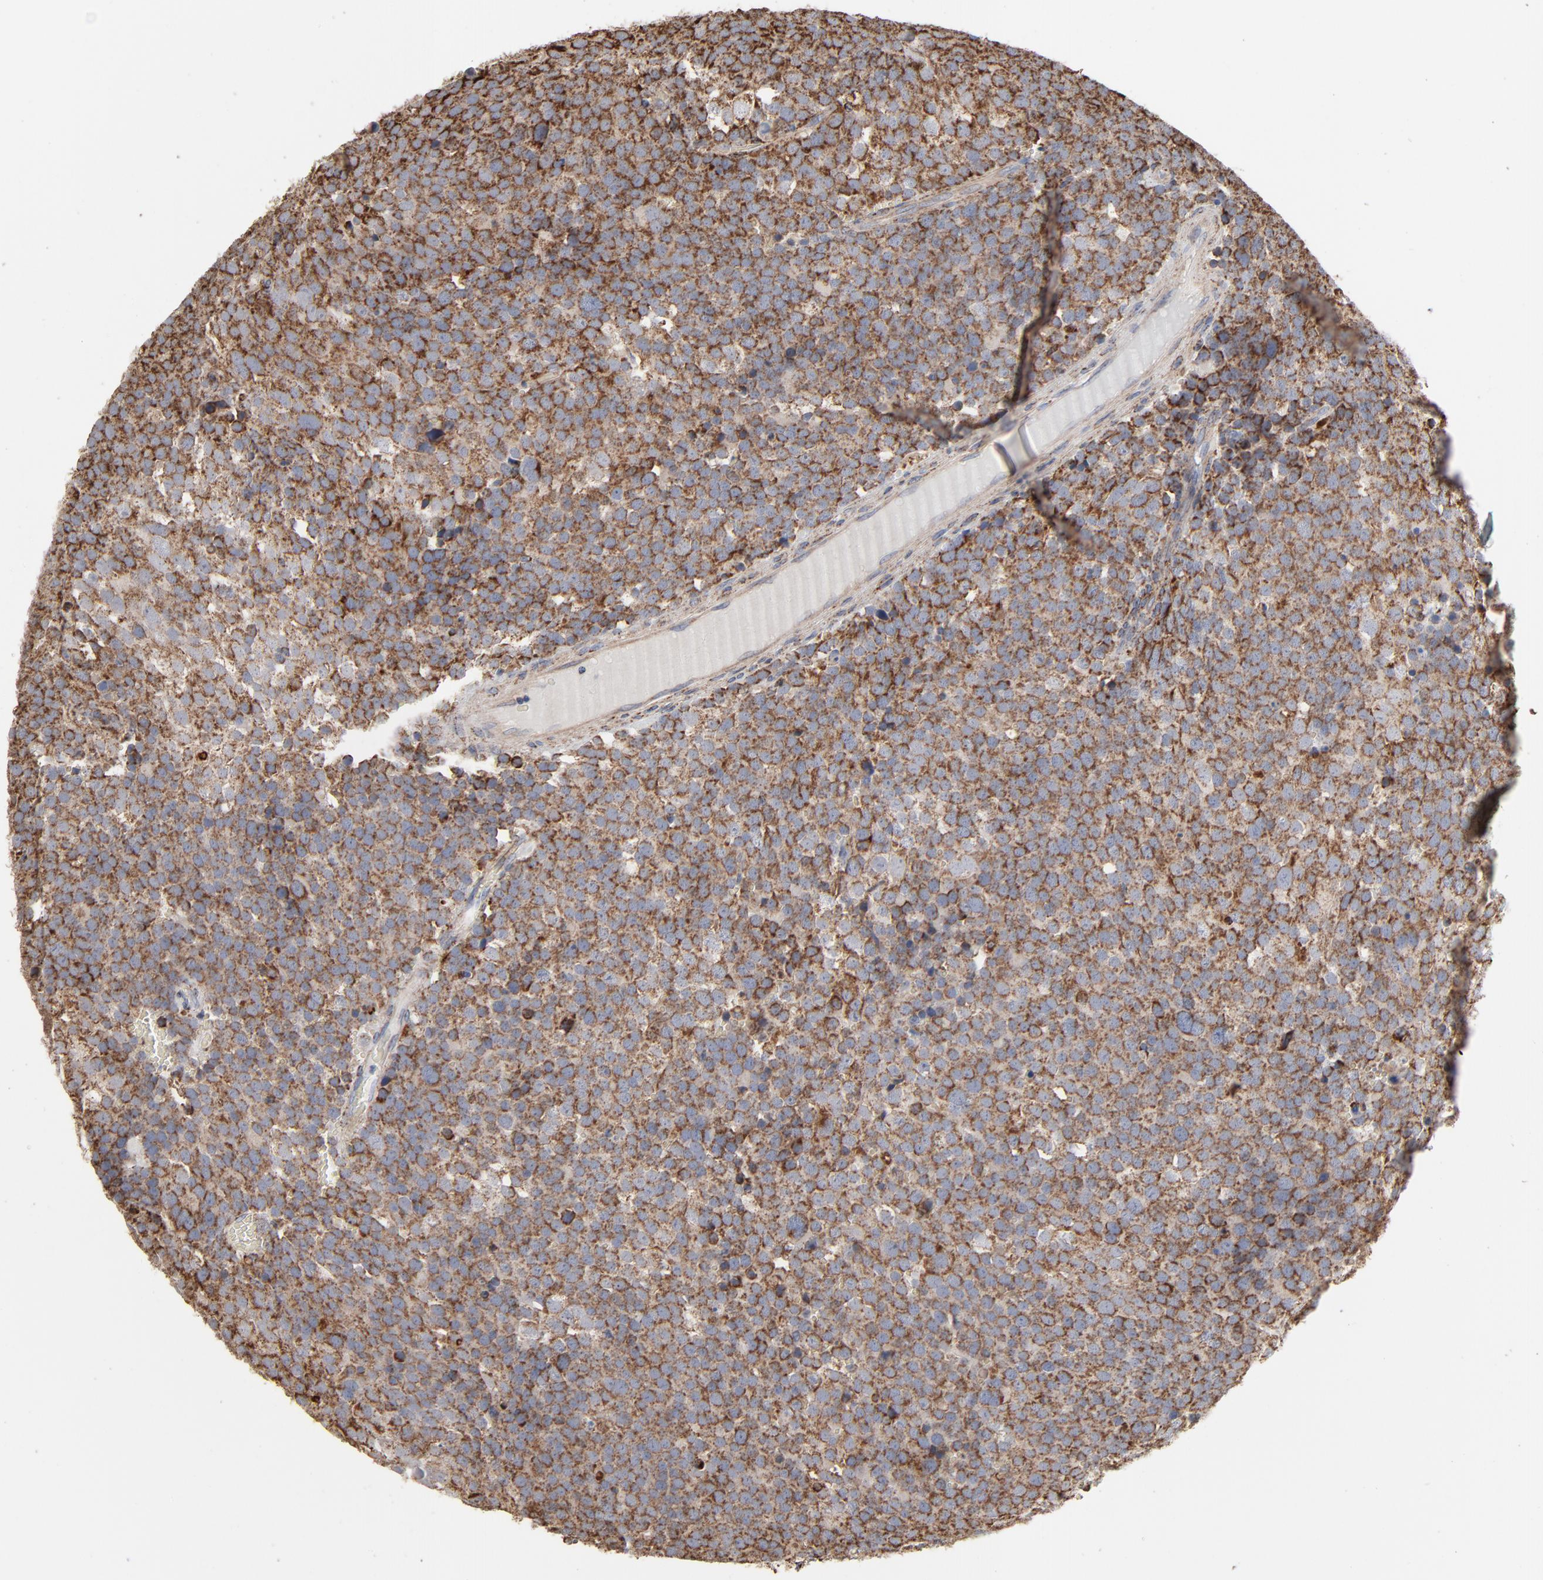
{"staining": {"intensity": "strong", "quantity": ">75%", "location": "cytoplasmic/membranous"}, "tissue": "testis cancer", "cell_type": "Tumor cells", "image_type": "cancer", "snomed": [{"axis": "morphology", "description": "Seminoma, NOS"}, {"axis": "topography", "description": "Testis"}], "caption": "Immunohistochemical staining of testis cancer (seminoma) shows high levels of strong cytoplasmic/membranous expression in about >75% of tumor cells.", "gene": "UQCRC1", "patient": {"sex": "male", "age": 71}}